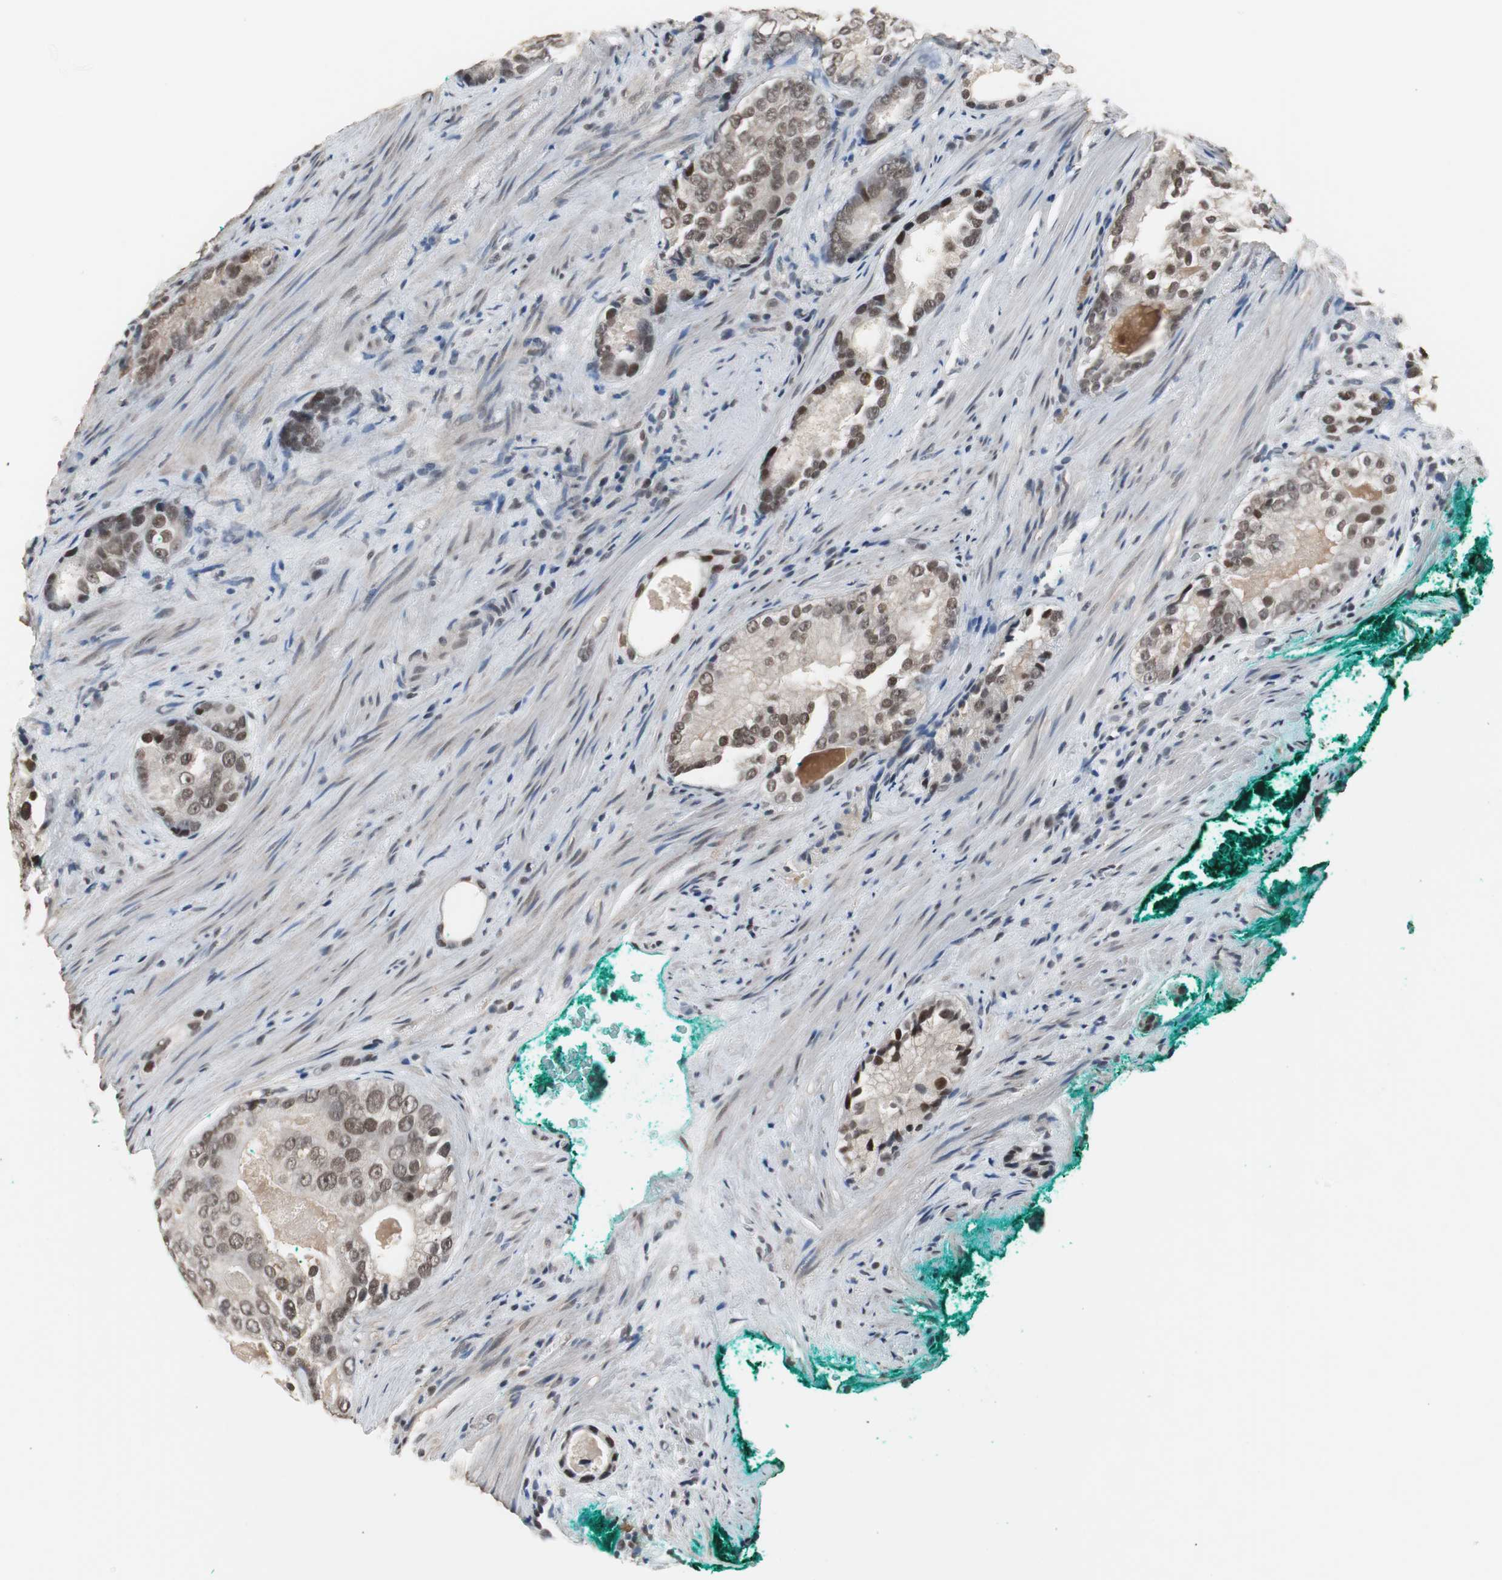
{"staining": {"intensity": "moderate", "quantity": ">75%", "location": "nuclear"}, "tissue": "prostate cancer", "cell_type": "Tumor cells", "image_type": "cancer", "snomed": [{"axis": "morphology", "description": "Adenocarcinoma, High grade"}, {"axis": "topography", "description": "Prostate"}], "caption": "This photomicrograph shows high-grade adenocarcinoma (prostate) stained with IHC to label a protein in brown. The nuclear of tumor cells show moderate positivity for the protein. Nuclei are counter-stained blue.", "gene": "TAF7", "patient": {"sex": "male", "age": 66}}